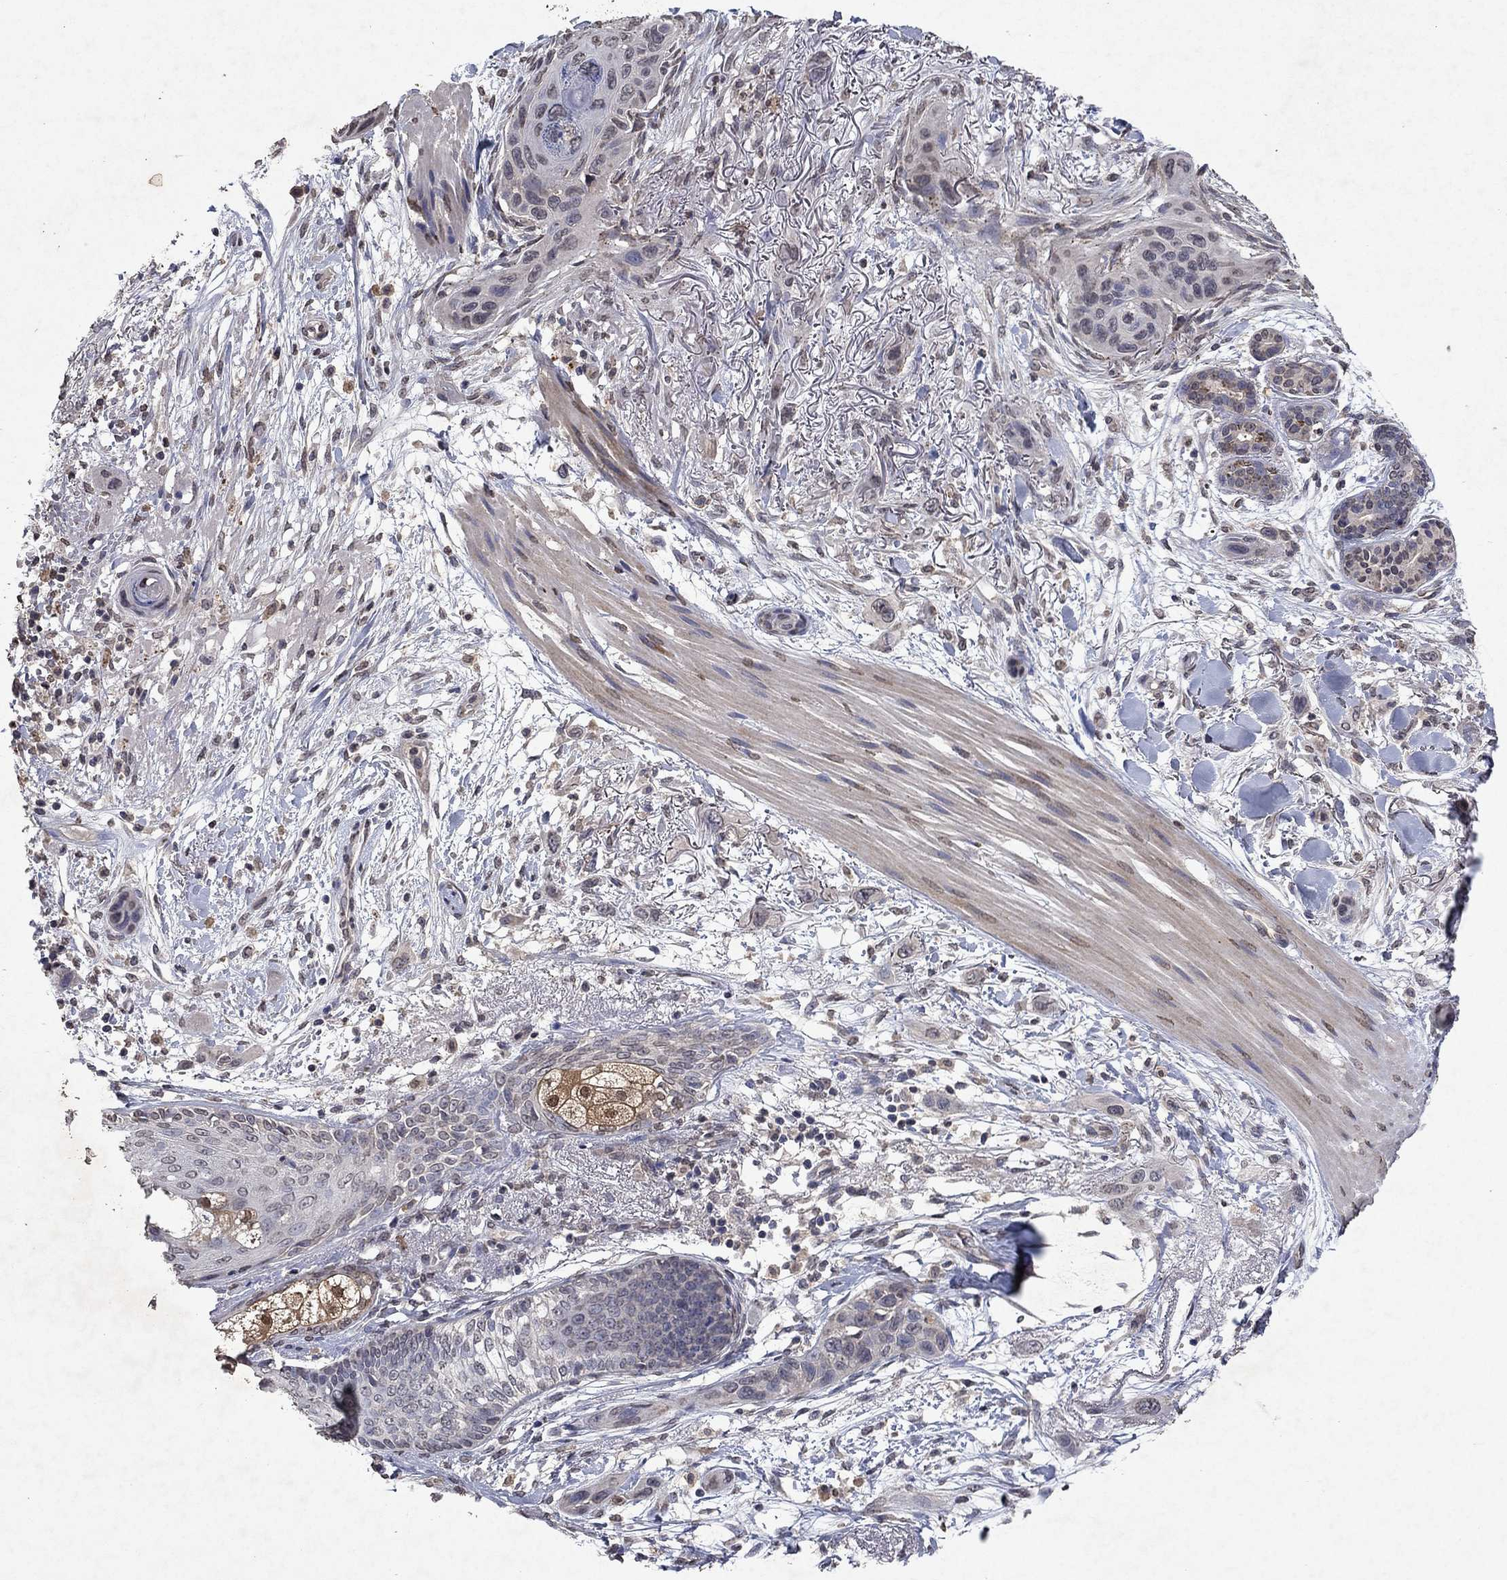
{"staining": {"intensity": "weak", "quantity": "<25%", "location": "nuclear"}, "tissue": "skin cancer", "cell_type": "Tumor cells", "image_type": "cancer", "snomed": [{"axis": "morphology", "description": "Squamous cell carcinoma, NOS"}, {"axis": "topography", "description": "Skin"}], "caption": "An immunohistochemistry (IHC) histopathology image of skin cancer is shown. There is no staining in tumor cells of skin cancer.", "gene": "TTC38", "patient": {"sex": "male", "age": 79}}